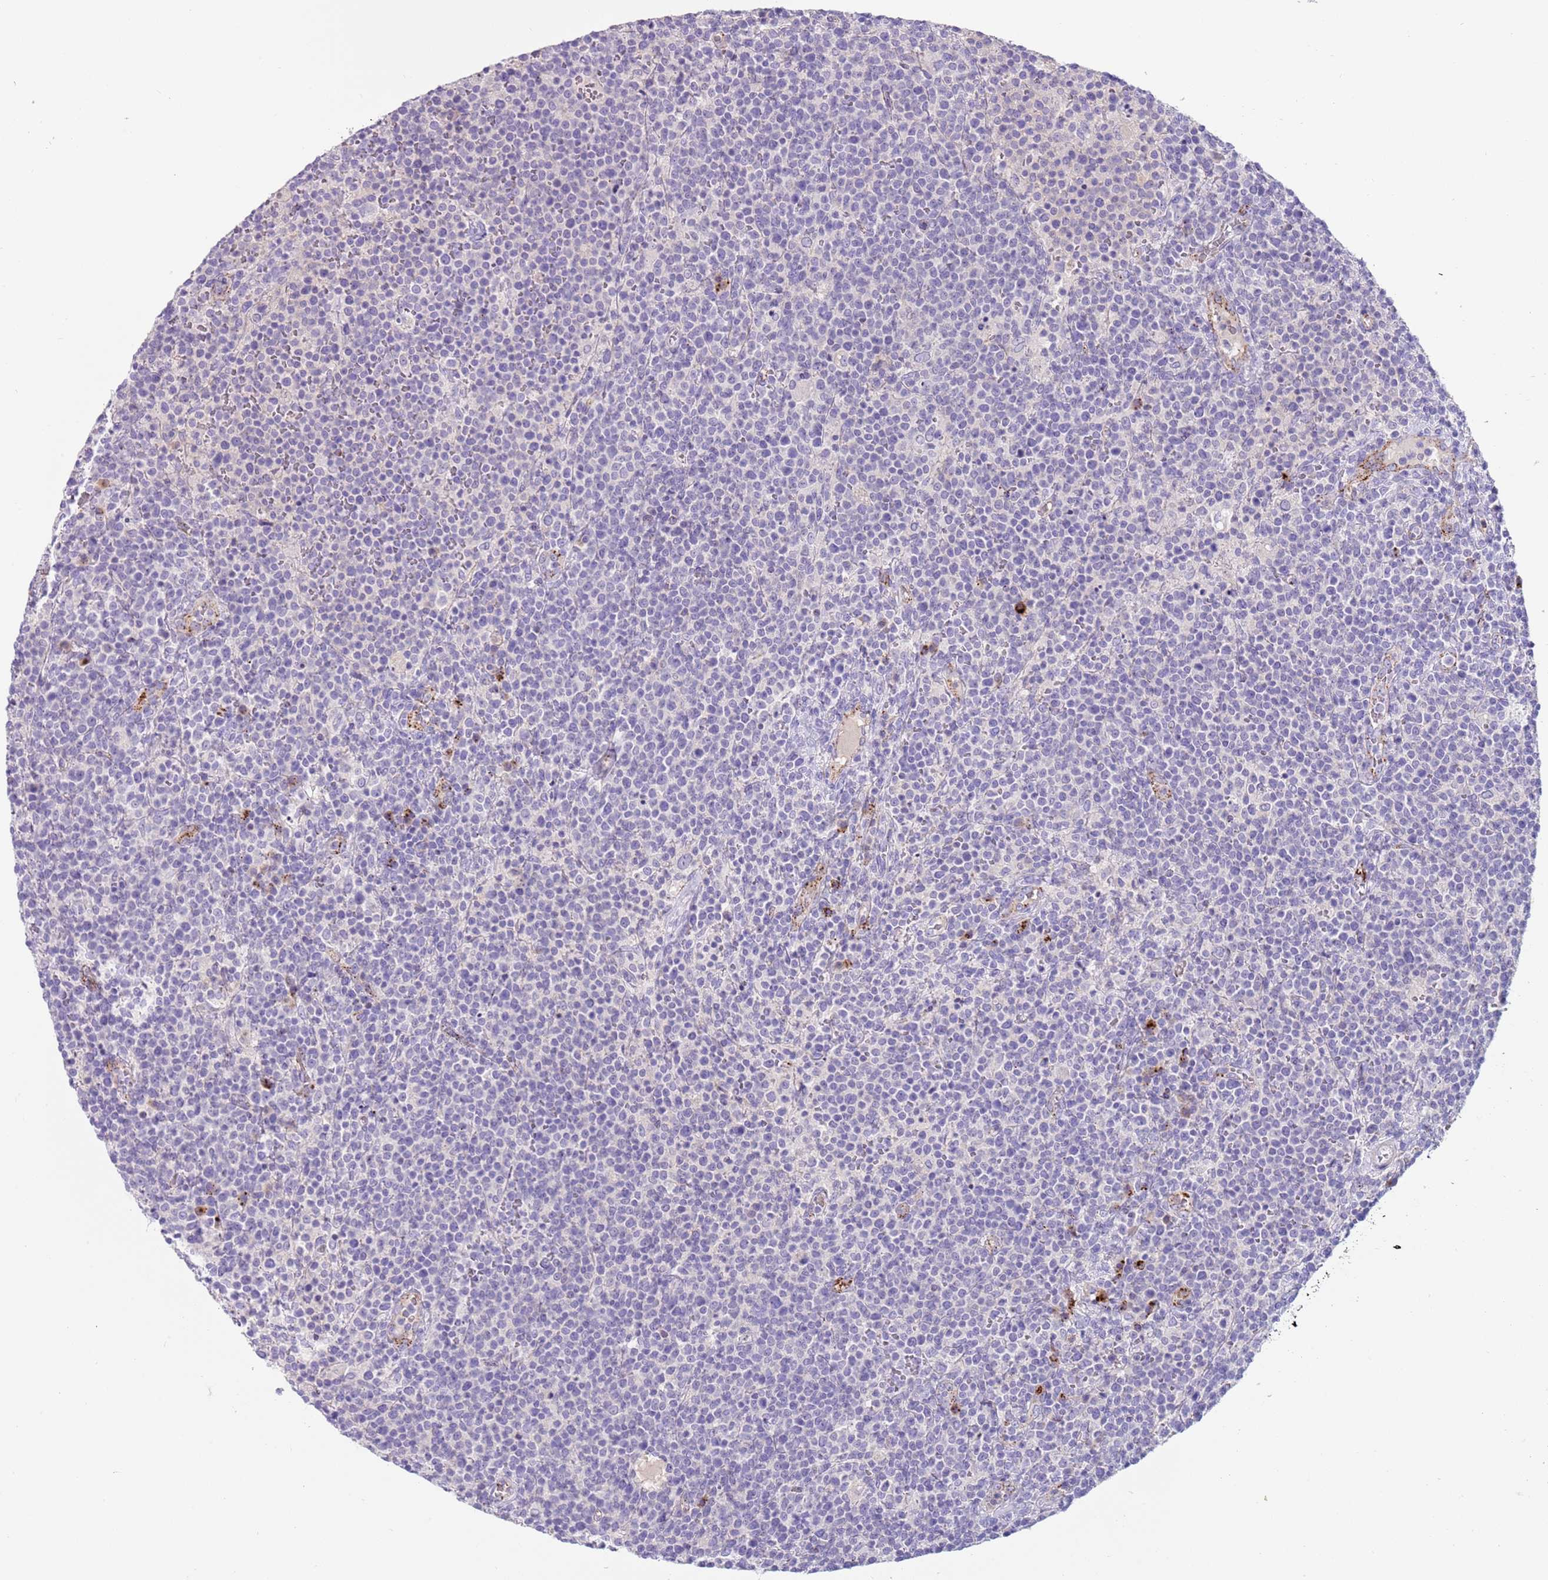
{"staining": {"intensity": "negative", "quantity": "none", "location": "none"}, "tissue": "lymphoma", "cell_type": "Tumor cells", "image_type": "cancer", "snomed": [{"axis": "morphology", "description": "Malignant lymphoma, non-Hodgkin's type, High grade"}, {"axis": "topography", "description": "Lymph node"}], "caption": "A high-resolution photomicrograph shows IHC staining of lymphoma, which demonstrates no significant positivity in tumor cells. (DAB (3,3'-diaminobenzidine) IHC with hematoxylin counter stain).", "gene": "LRRN3", "patient": {"sex": "male", "age": 61}}